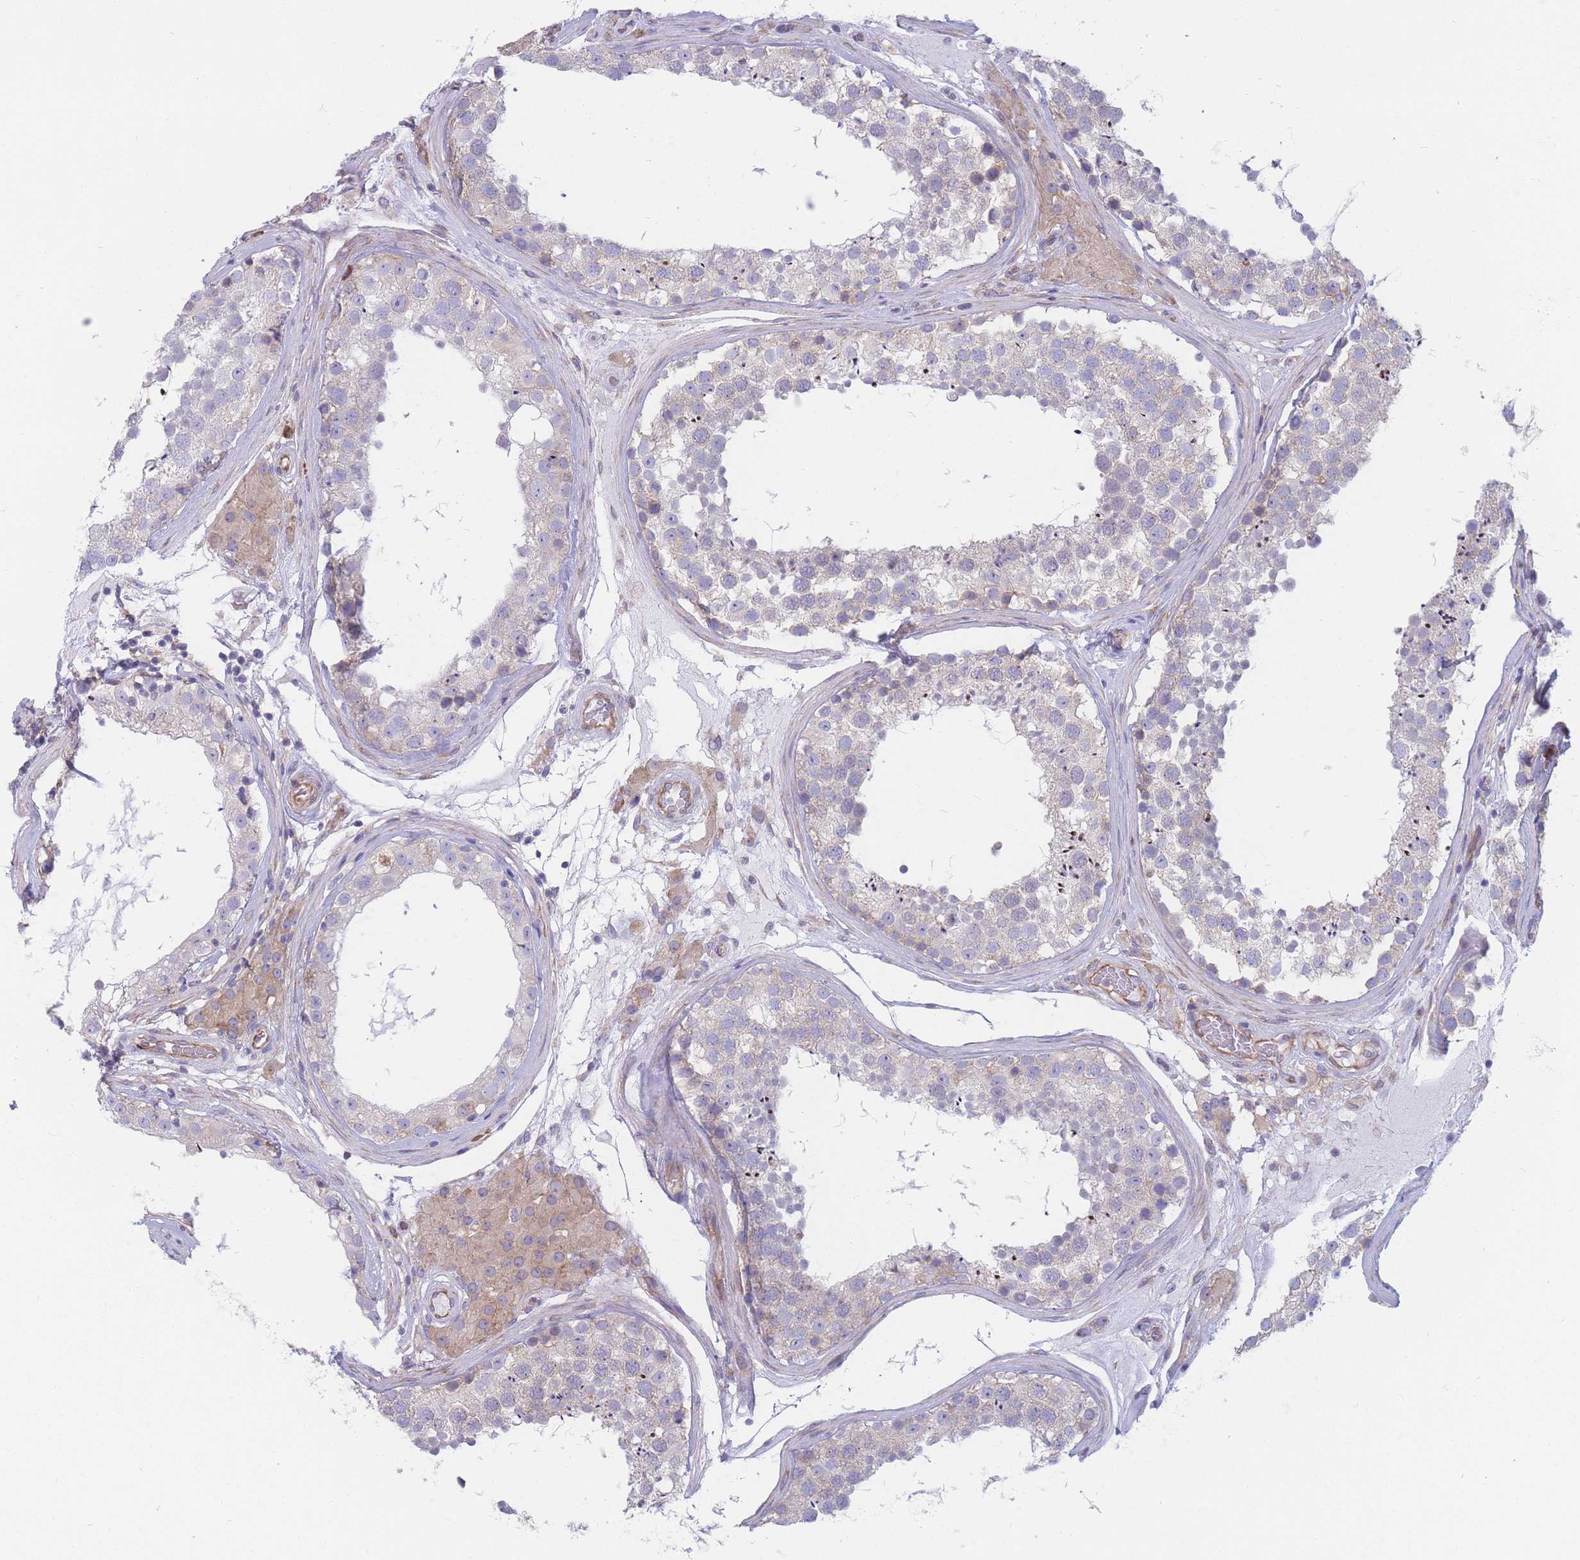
{"staining": {"intensity": "negative", "quantity": "none", "location": "none"}, "tissue": "testis", "cell_type": "Cells in seminiferous ducts", "image_type": "normal", "snomed": [{"axis": "morphology", "description": "Normal tissue, NOS"}, {"axis": "topography", "description": "Testis"}], "caption": "There is no significant expression in cells in seminiferous ducts of testis. (DAB (3,3'-diaminobenzidine) IHC visualized using brightfield microscopy, high magnification).", "gene": "RPL8", "patient": {"sex": "male", "age": 46}}